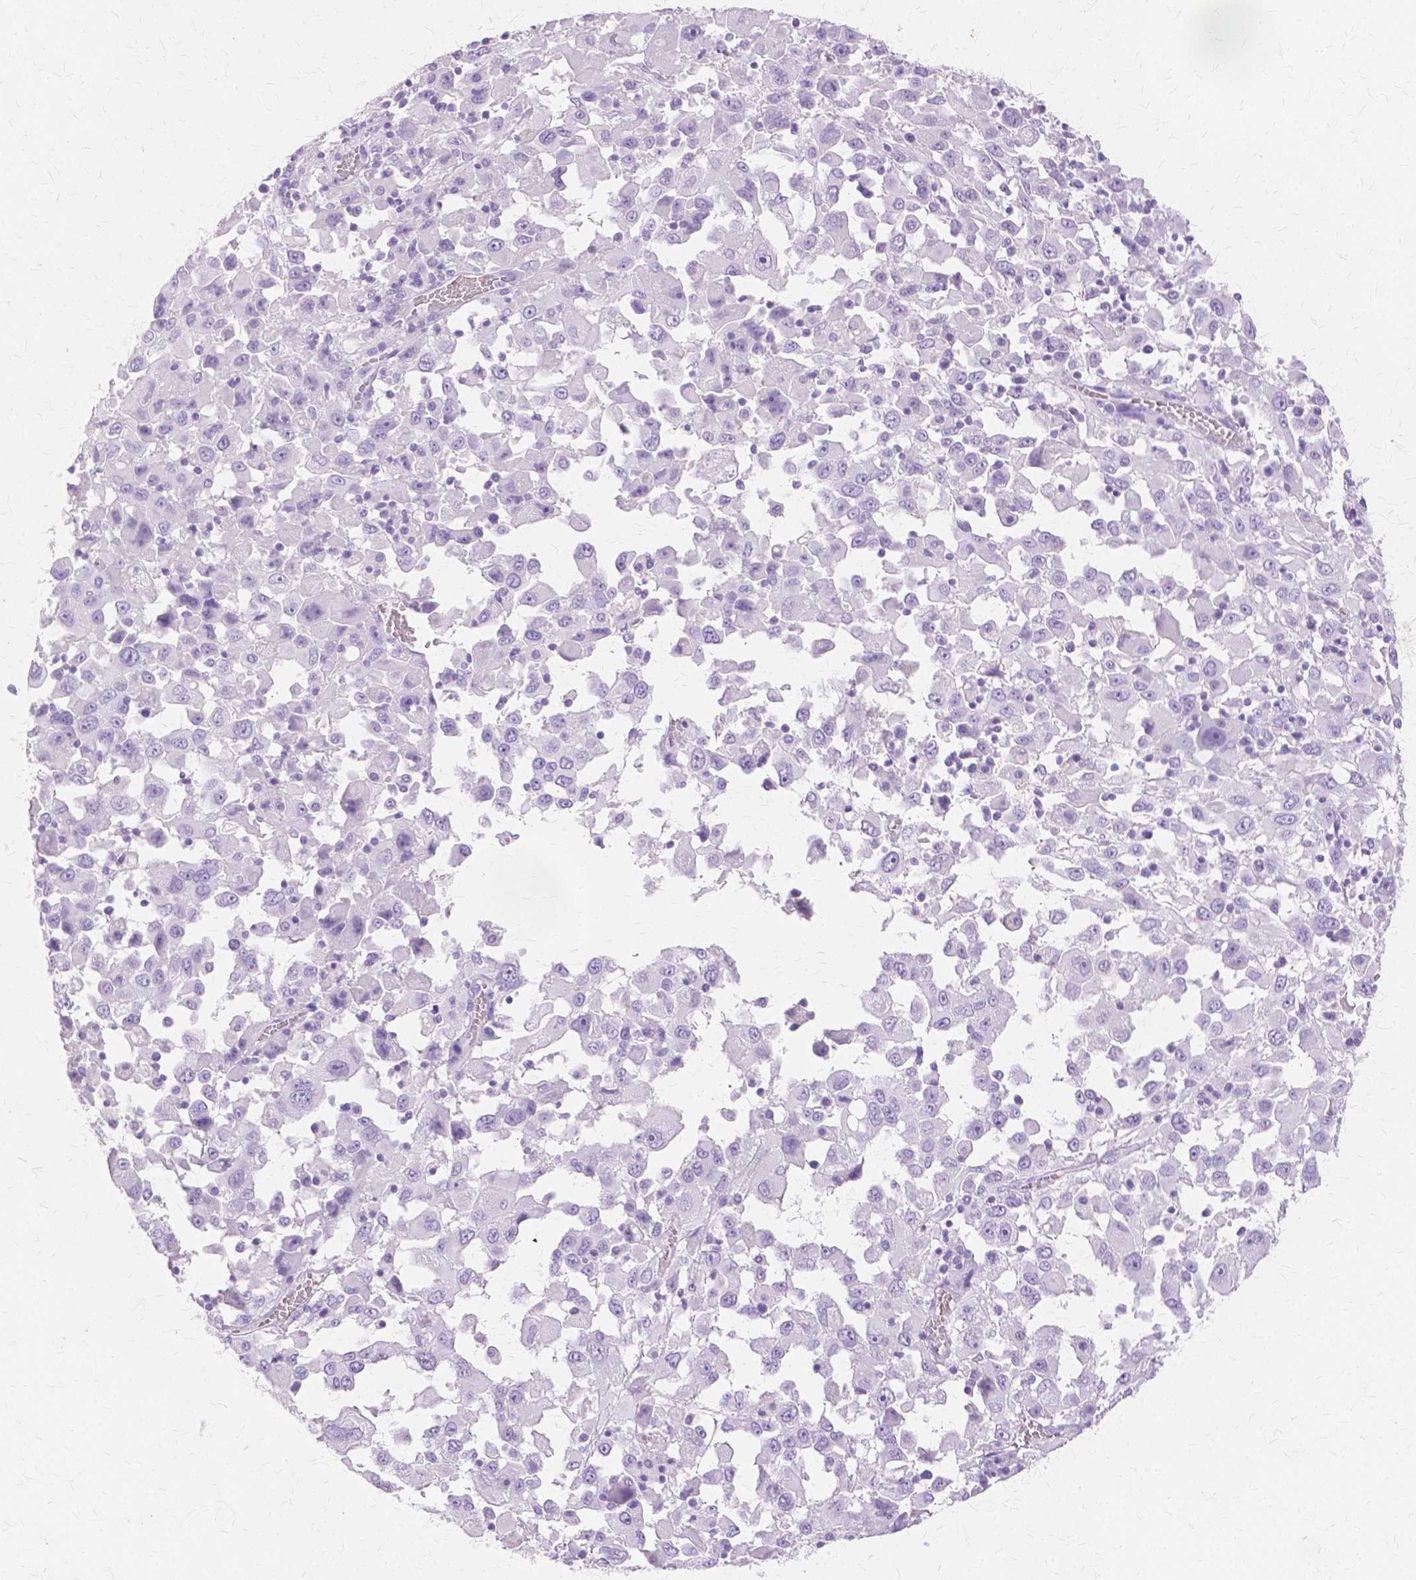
{"staining": {"intensity": "negative", "quantity": "none", "location": "none"}, "tissue": "melanoma", "cell_type": "Tumor cells", "image_type": "cancer", "snomed": [{"axis": "morphology", "description": "Malignant melanoma, Metastatic site"}, {"axis": "topography", "description": "Soft tissue"}], "caption": "Tumor cells show no significant expression in malignant melanoma (metastatic site).", "gene": "TGM1", "patient": {"sex": "male", "age": 50}}